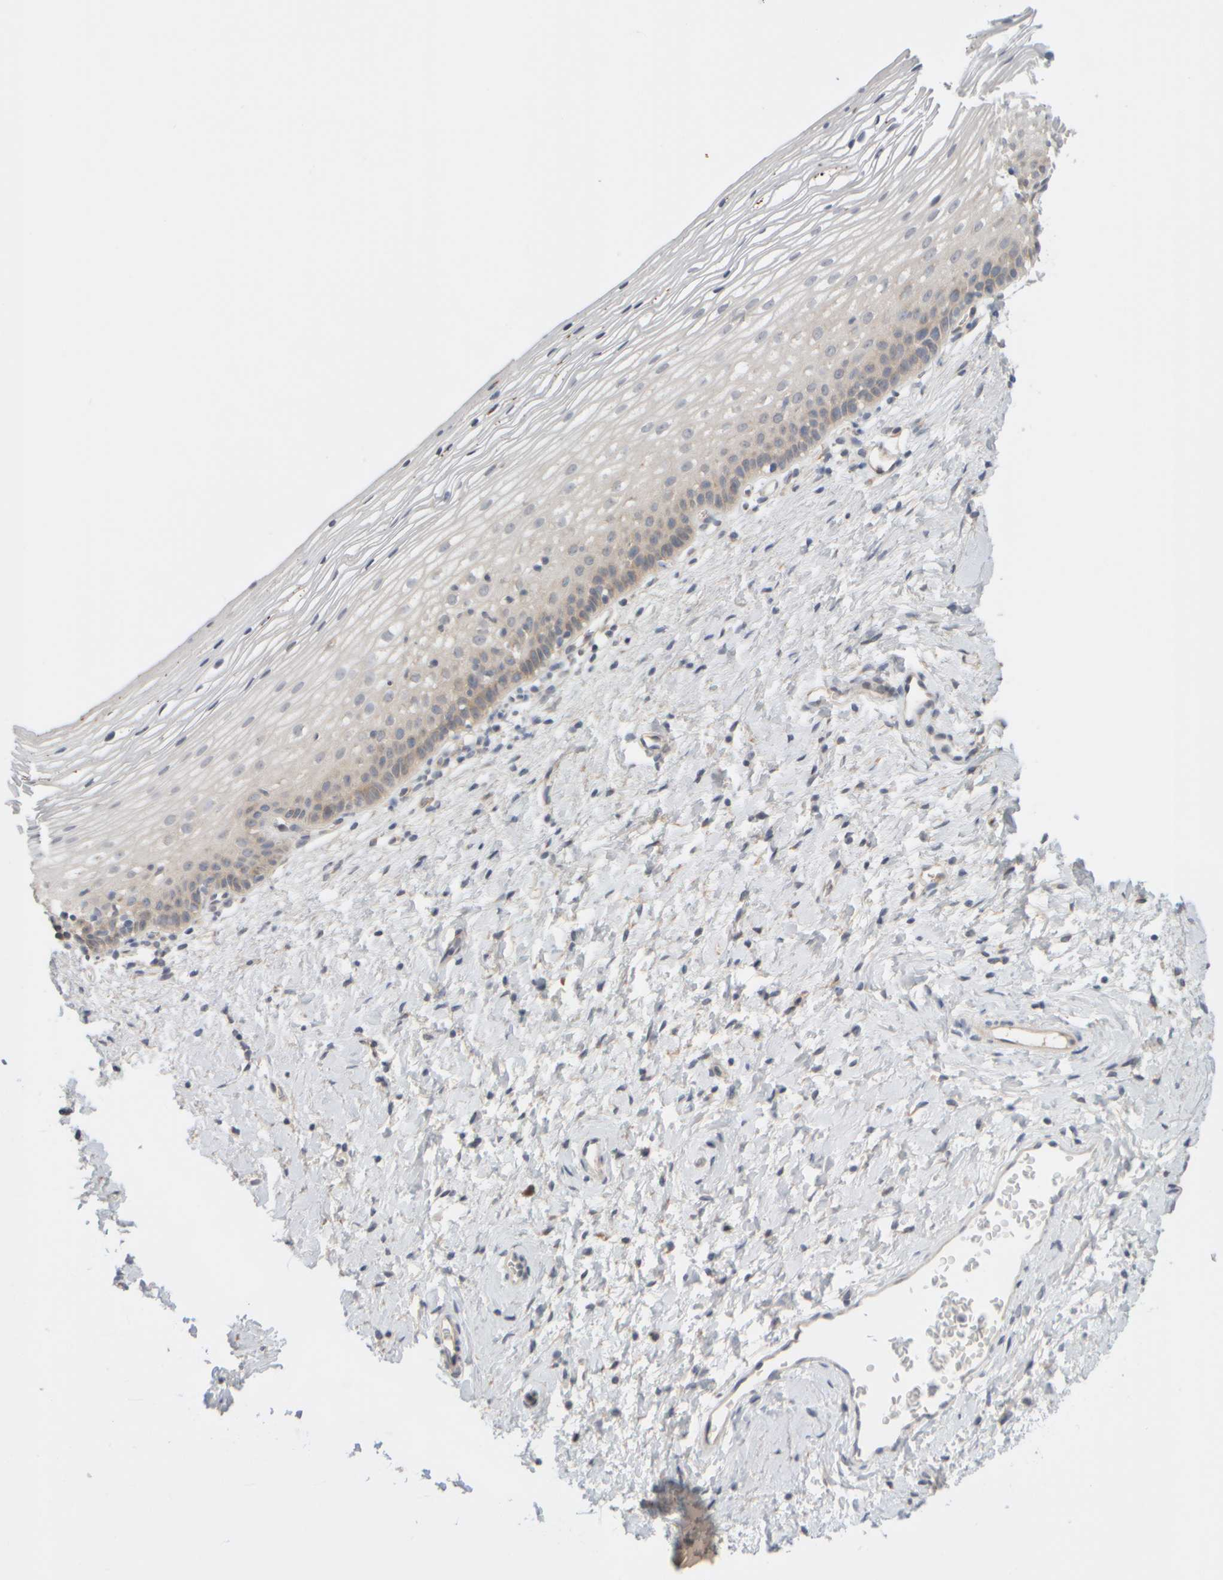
{"staining": {"intensity": "weak", "quantity": "25%-75%", "location": "cytoplasmic/membranous"}, "tissue": "cervix", "cell_type": "Glandular cells", "image_type": "normal", "snomed": [{"axis": "morphology", "description": "Normal tissue, NOS"}, {"axis": "topography", "description": "Cervix"}], "caption": "Immunohistochemical staining of benign human cervix displays low levels of weak cytoplasmic/membranous staining in approximately 25%-75% of glandular cells.", "gene": "GOPC", "patient": {"sex": "female", "age": 72}}